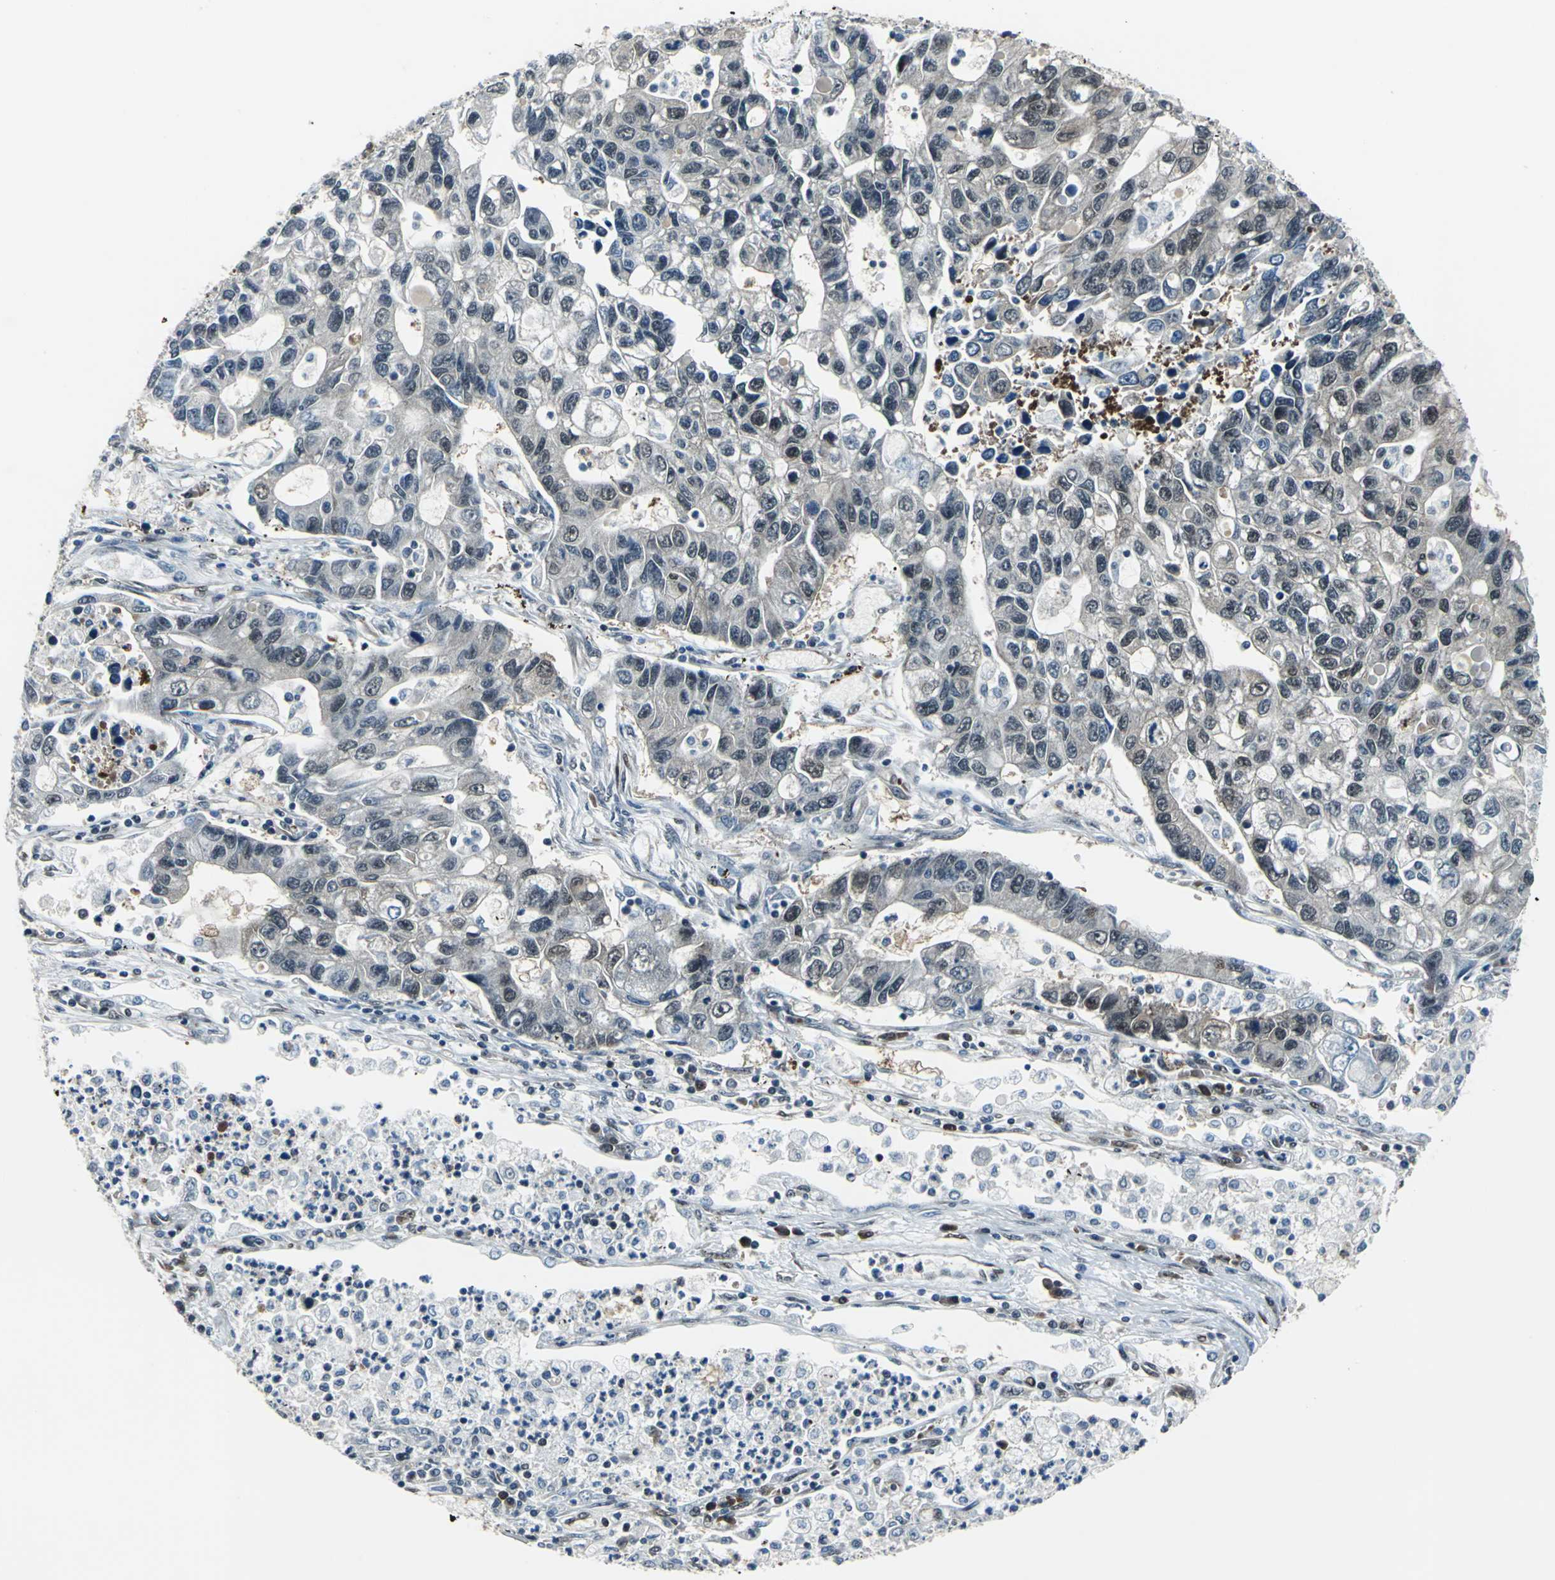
{"staining": {"intensity": "negative", "quantity": "none", "location": "none"}, "tissue": "lung cancer", "cell_type": "Tumor cells", "image_type": "cancer", "snomed": [{"axis": "morphology", "description": "Adenocarcinoma, NOS"}, {"axis": "topography", "description": "Lung"}], "caption": "DAB (3,3'-diaminobenzidine) immunohistochemical staining of human lung cancer displays no significant expression in tumor cells.", "gene": "POLR3K", "patient": {"sex": "female", "age": 51}}